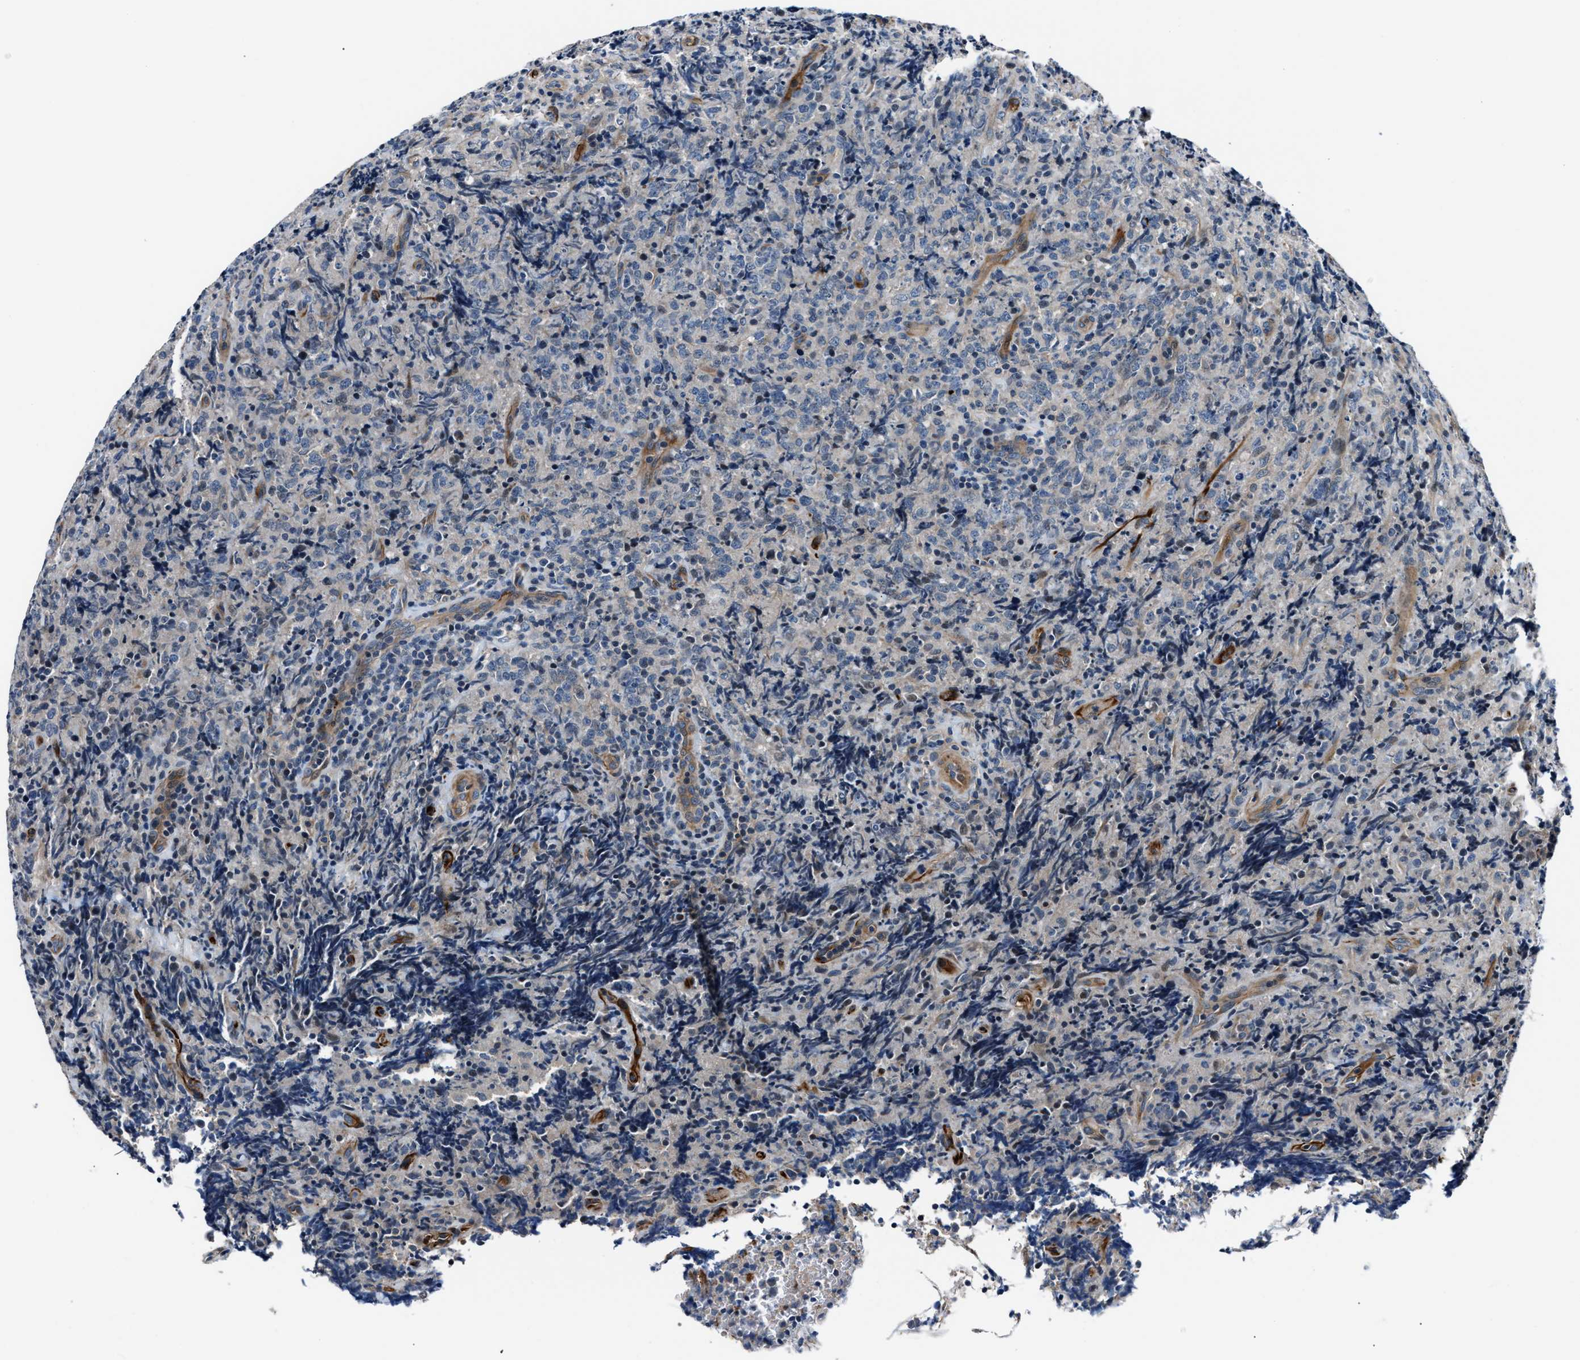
{"staining": {"intensity": "negative", "quantity": "none", "location": "none"}, "tissue": "lymphoma", "cell_type": "Tumor cells", "image_type": "cancer", "snomed": [{"axis": "morphology", "description": "Malignant lymphoma, non-Hodgkin's type, High grade"}, {"axis": "topography", "description": "Tonsil"}], "caption": "Immunohistochemistry of lymphoma shows no positivity in tumor cells.", "gene": "MPDZ", "patient": {"sex": "female", "age": 36}}